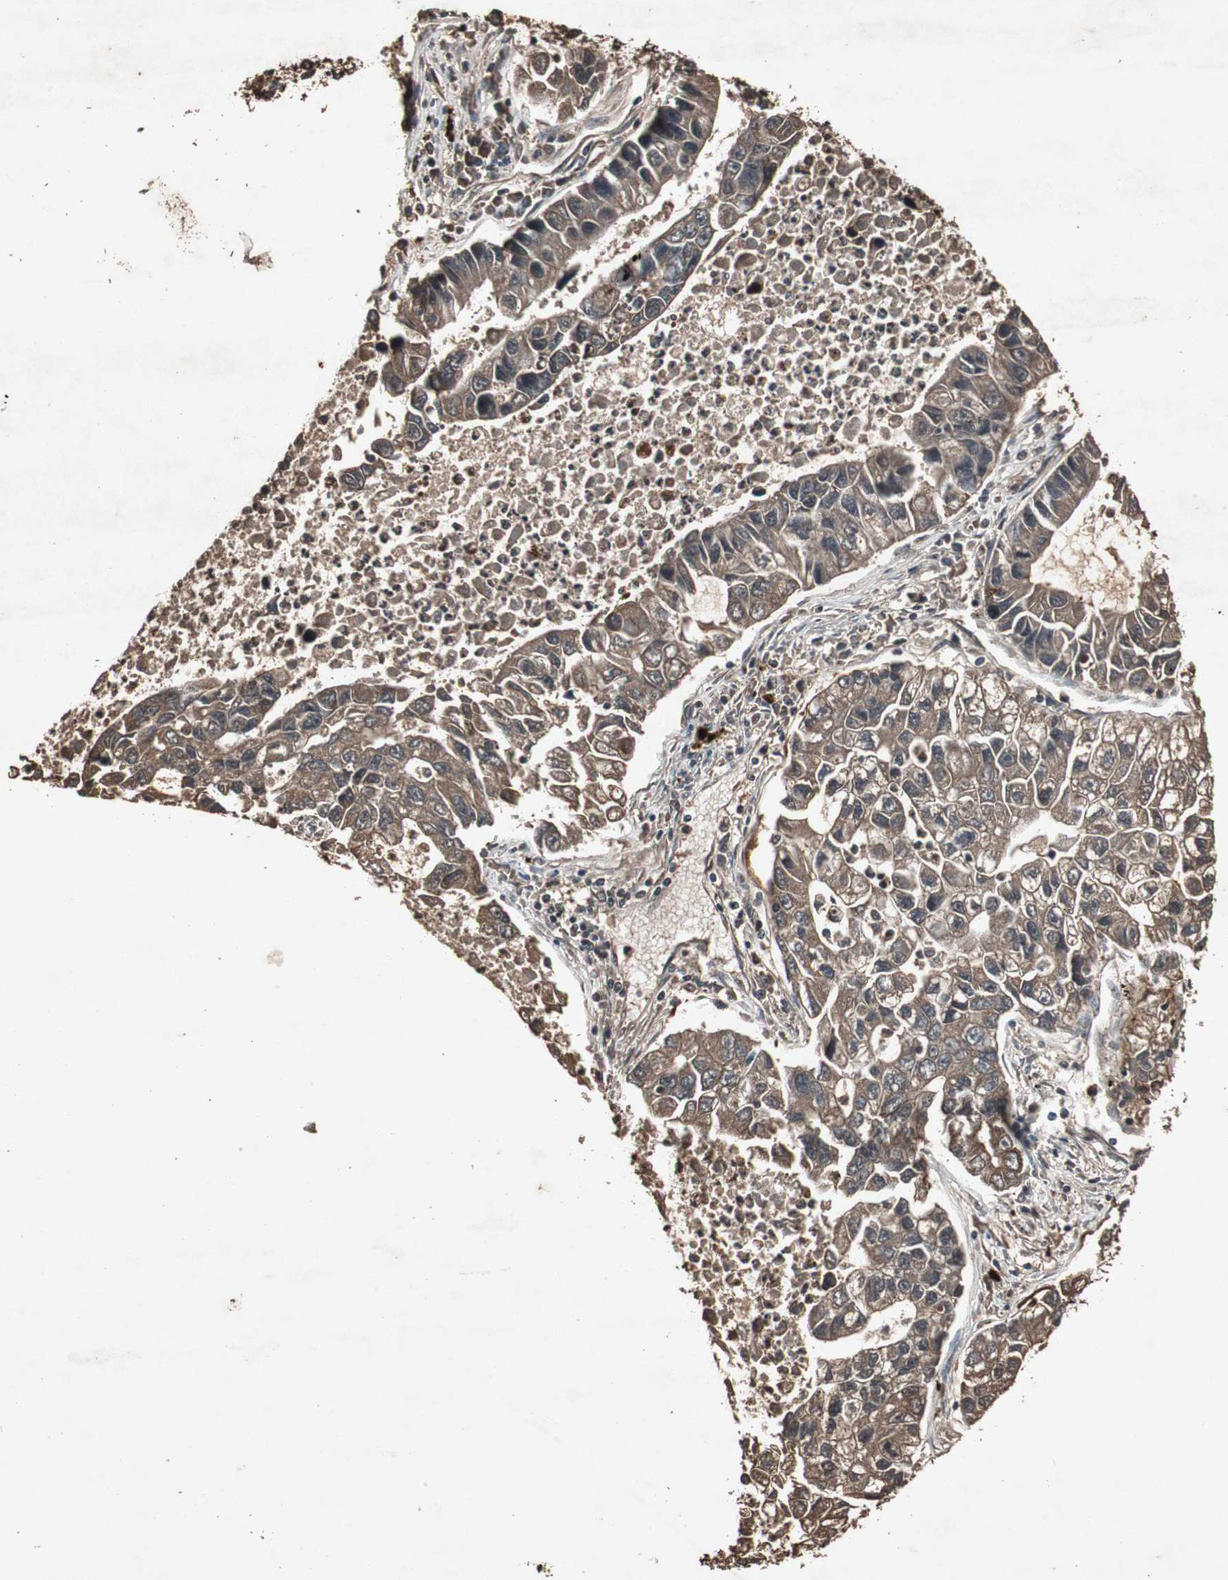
{"staining": {"intensity": "moderate", "quantity": ">75%", "location": "cytoplasmic/membranous"}, "tissue": "lung cancer", "cell_type": "Tumor cells", "image_type": "cancer", "snomed": [{"axis": "morphology", "description": "Adenocarcinoma, NOS"}, {"axis": "topography", "description": "Lung"}], "caption": "Lung adenocarcinoma tissue displays moderate cytoplasmic/membranous positivity in about >75% of tumor cells, visualized by immunohistochemistry. The protein of interest is stained brown, and the nuclei are stained in blue (DAB (3,3'-diaminobenzidine) IHC with brightfield microscopy, high magnification).", "gene": "SLIT2", "patient": {"sex": "female", "age": 51}}